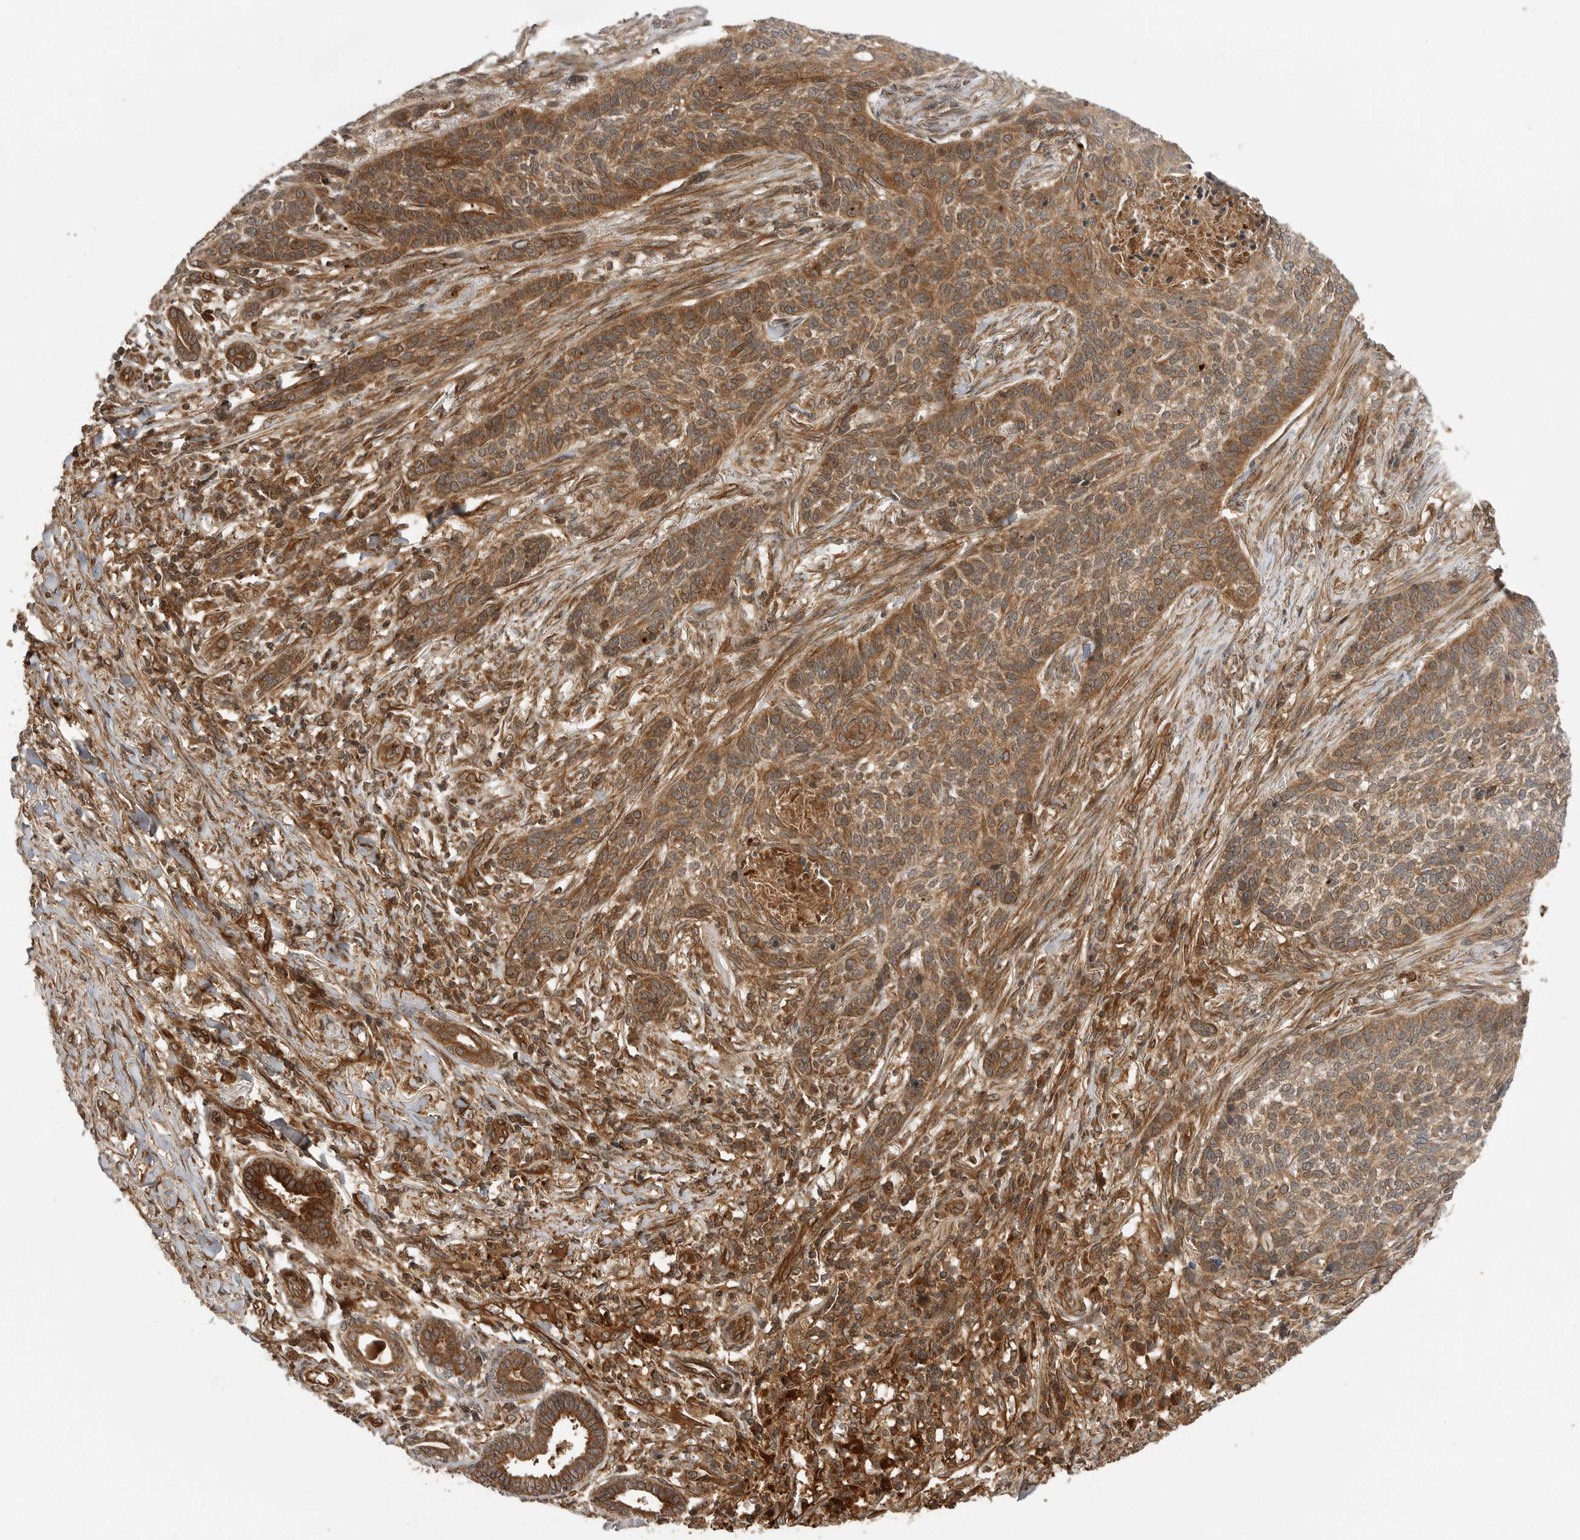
{"staining": {"intensity": "moderate", "quantity": ">75%", "location": "cytoplasmic/membranous"}, "tissue": "skin cancer", "cell_type": "Tumor cells", "image_type": "cancer", "snomed": [{"axis": "morphology", "description": "Basal cell carcinoma"}, {"axis": "topography", "description": "Skin"}], "caption": "IHC of skin cancer shows medium levels of moderate cytoplasmic/membranous expression in about >75% of tumor cells. The protein is shown in brown color, while the nuclei are stained blue.", "gene": "PRDX4", "patient": {"sex": "male", "age": 85}}